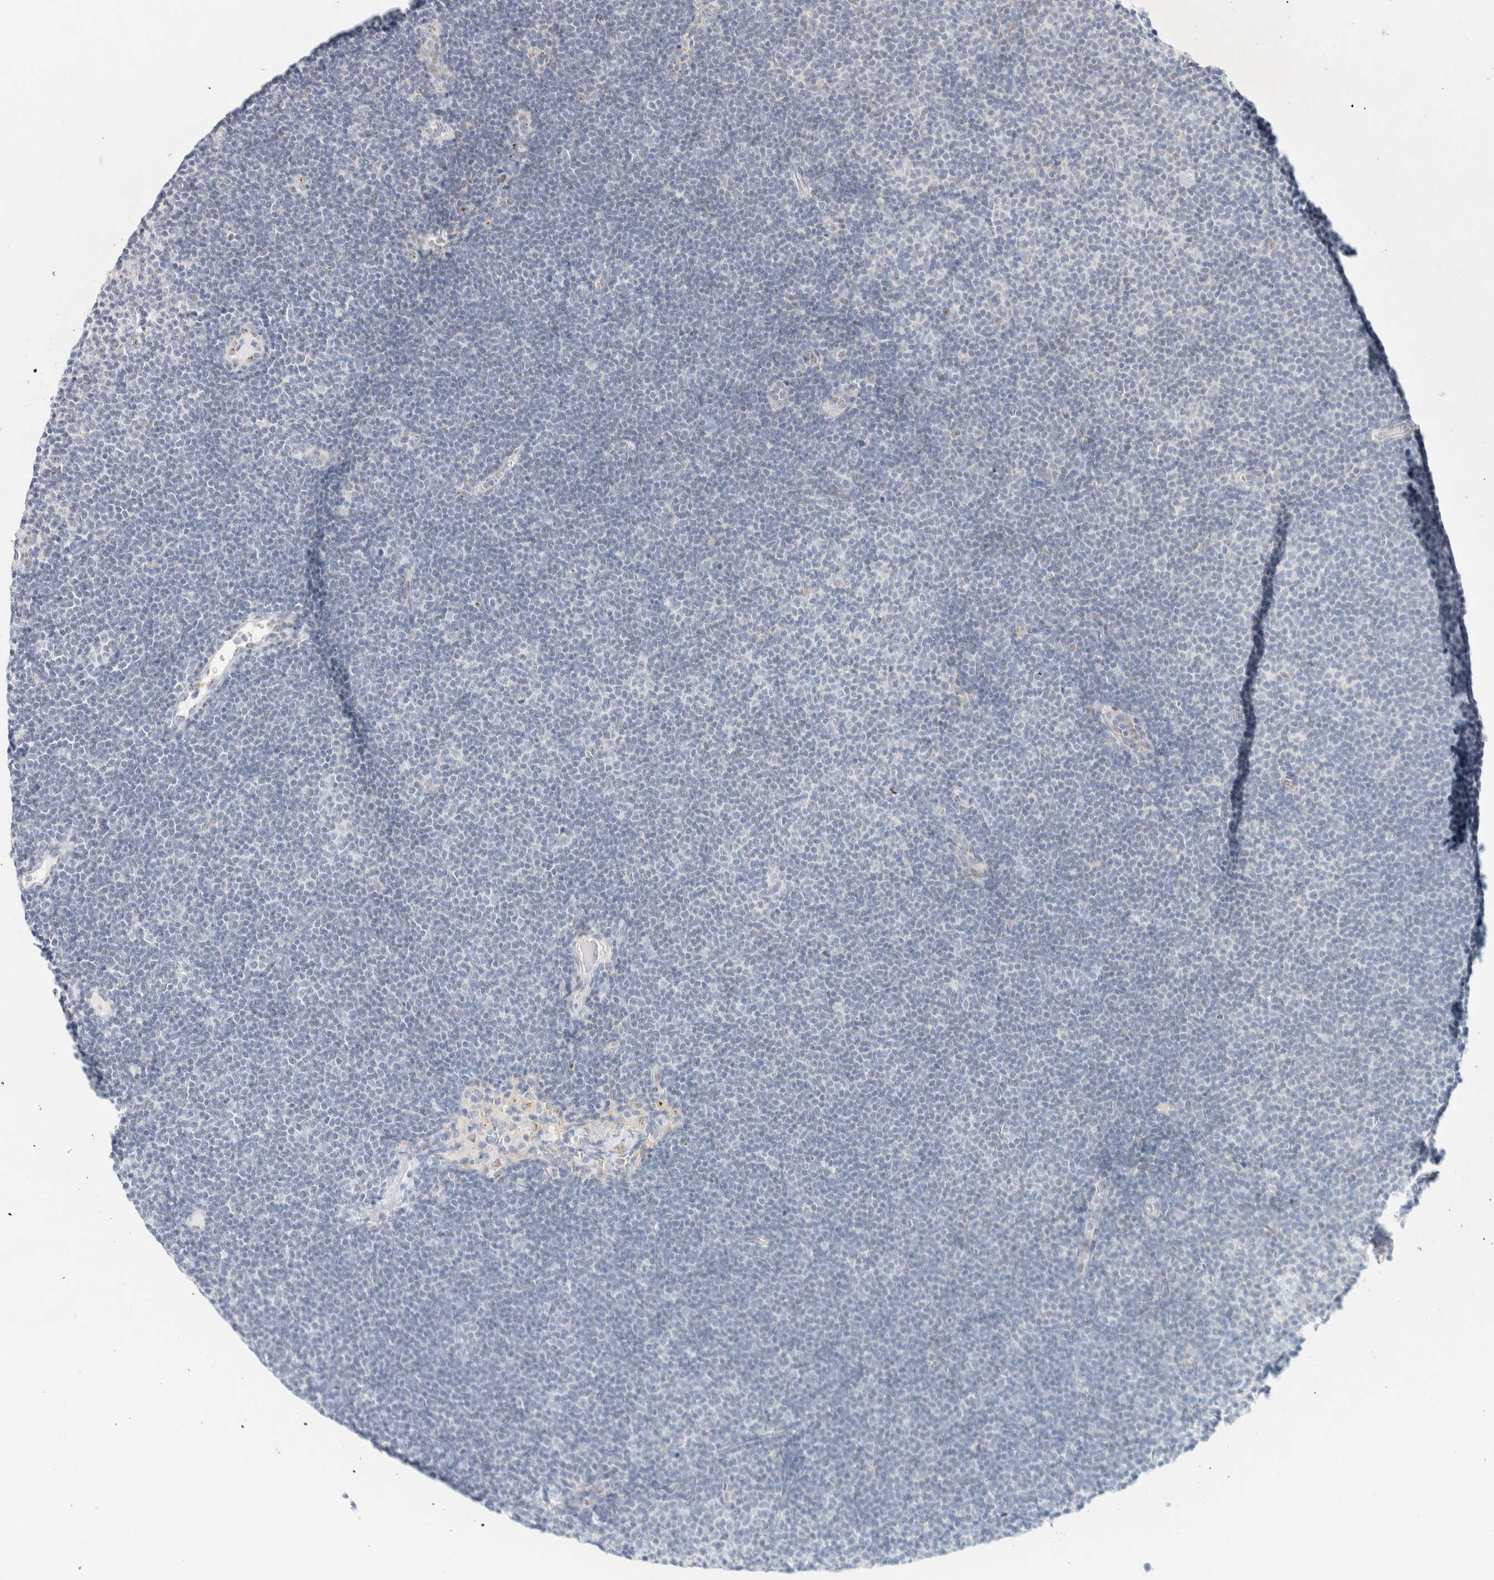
{"staining": {"intensity": "negative", "quantity": "none", "location": "none"}, "tissue": "lymphoma", "cell_type": "Tumor cells", "image_type": "cancer", "snomed": [{"axis": "morphology", "description": "Malignant lymphoma, non-Hodgkin's type, Low grade"}, {"axis": "topography", "description": "Lymph node"}], "caption": "Lymphoma was stained to show a protein in brown. There is no significant expression in tumor cells.", "gene": "SPNS3", "patient": {"sex": "female", "age": 53}}